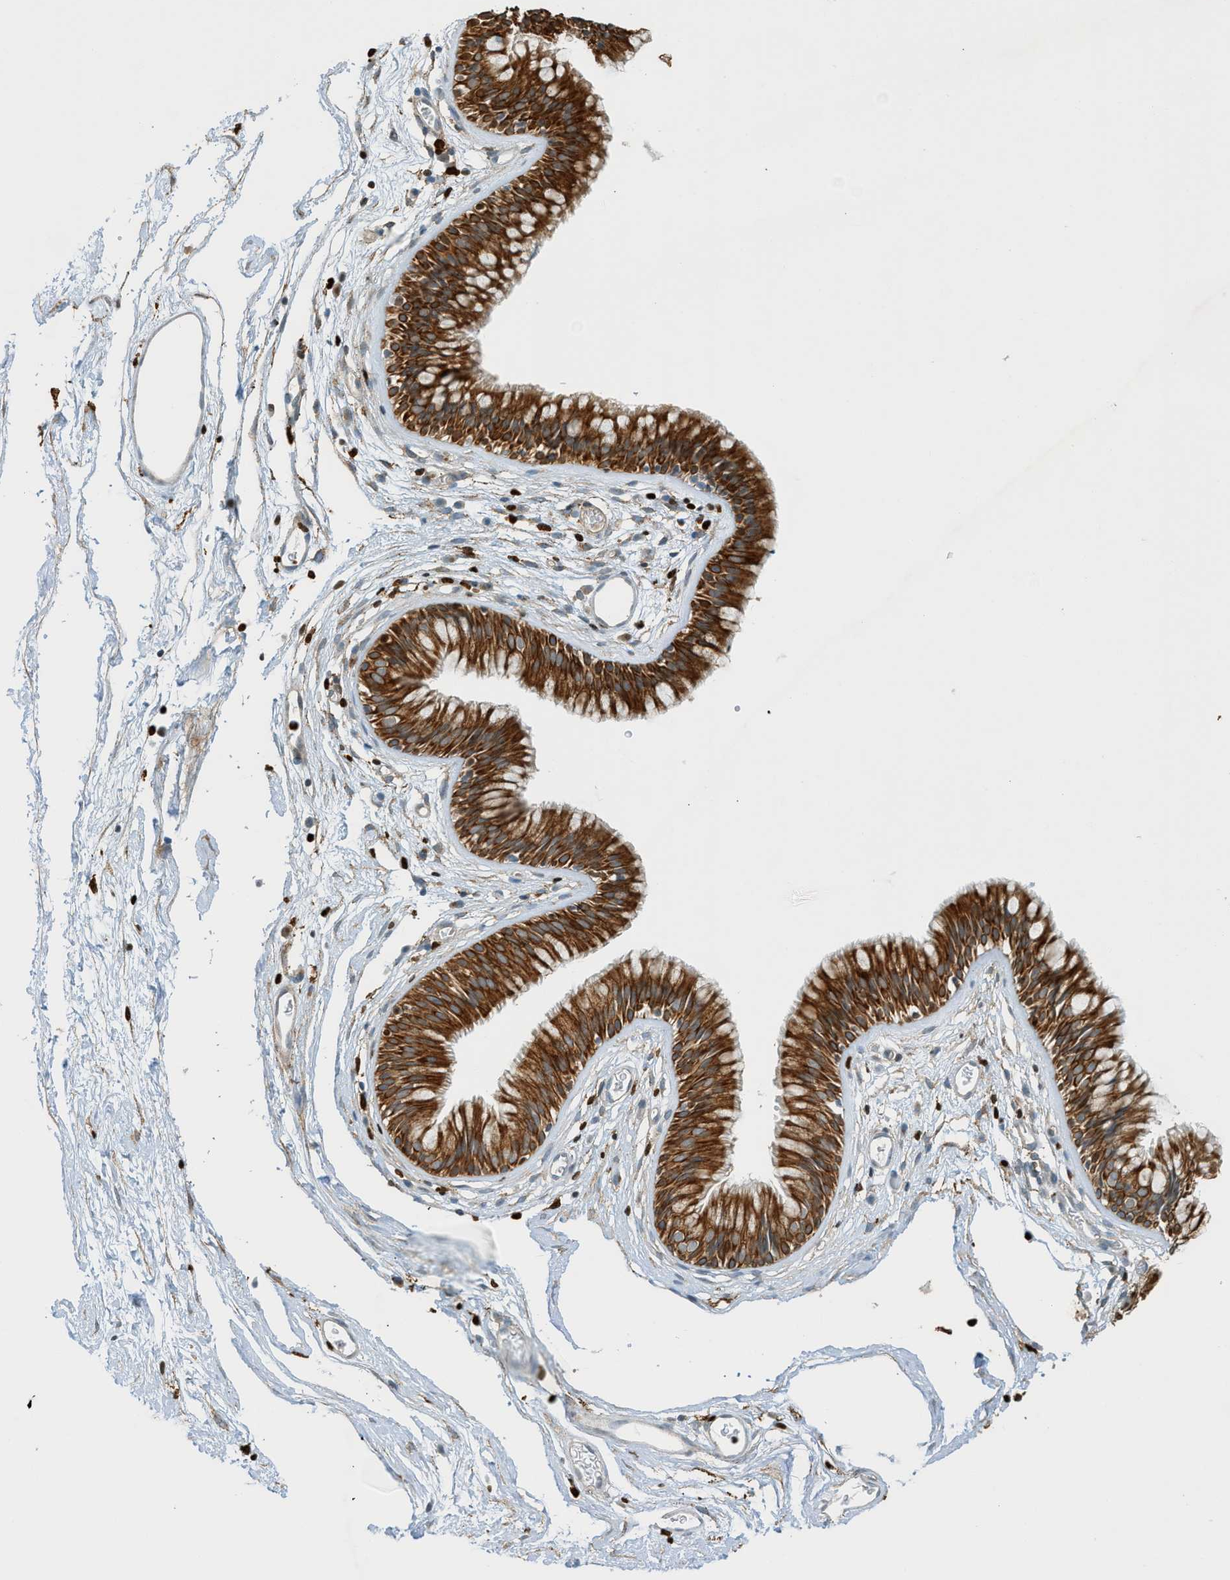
{"staining": {"intensity": "strong", "quantity": ">75%", "location": "cytoplasmic/membranous"}, "tissue": "nasopharynx", "cell_type": "Respiratory epithelial cells", "image_type": "normal", "snomed": [{"axis": "morphology", "description": "Normal tissue, NOS"}, {"axis": "morphology", "description": "Inflammation, NOS"}, {"axis": "topography", "description": "Nasopharynx"}], "caption": "Respiratory epithelial cells show strong cytoplasmic/membranous positivity in about >75% of cells in unremarkable nasopharynx.", "gene": "SH3D19", "patient": {"sex": "male", "age": 48}}